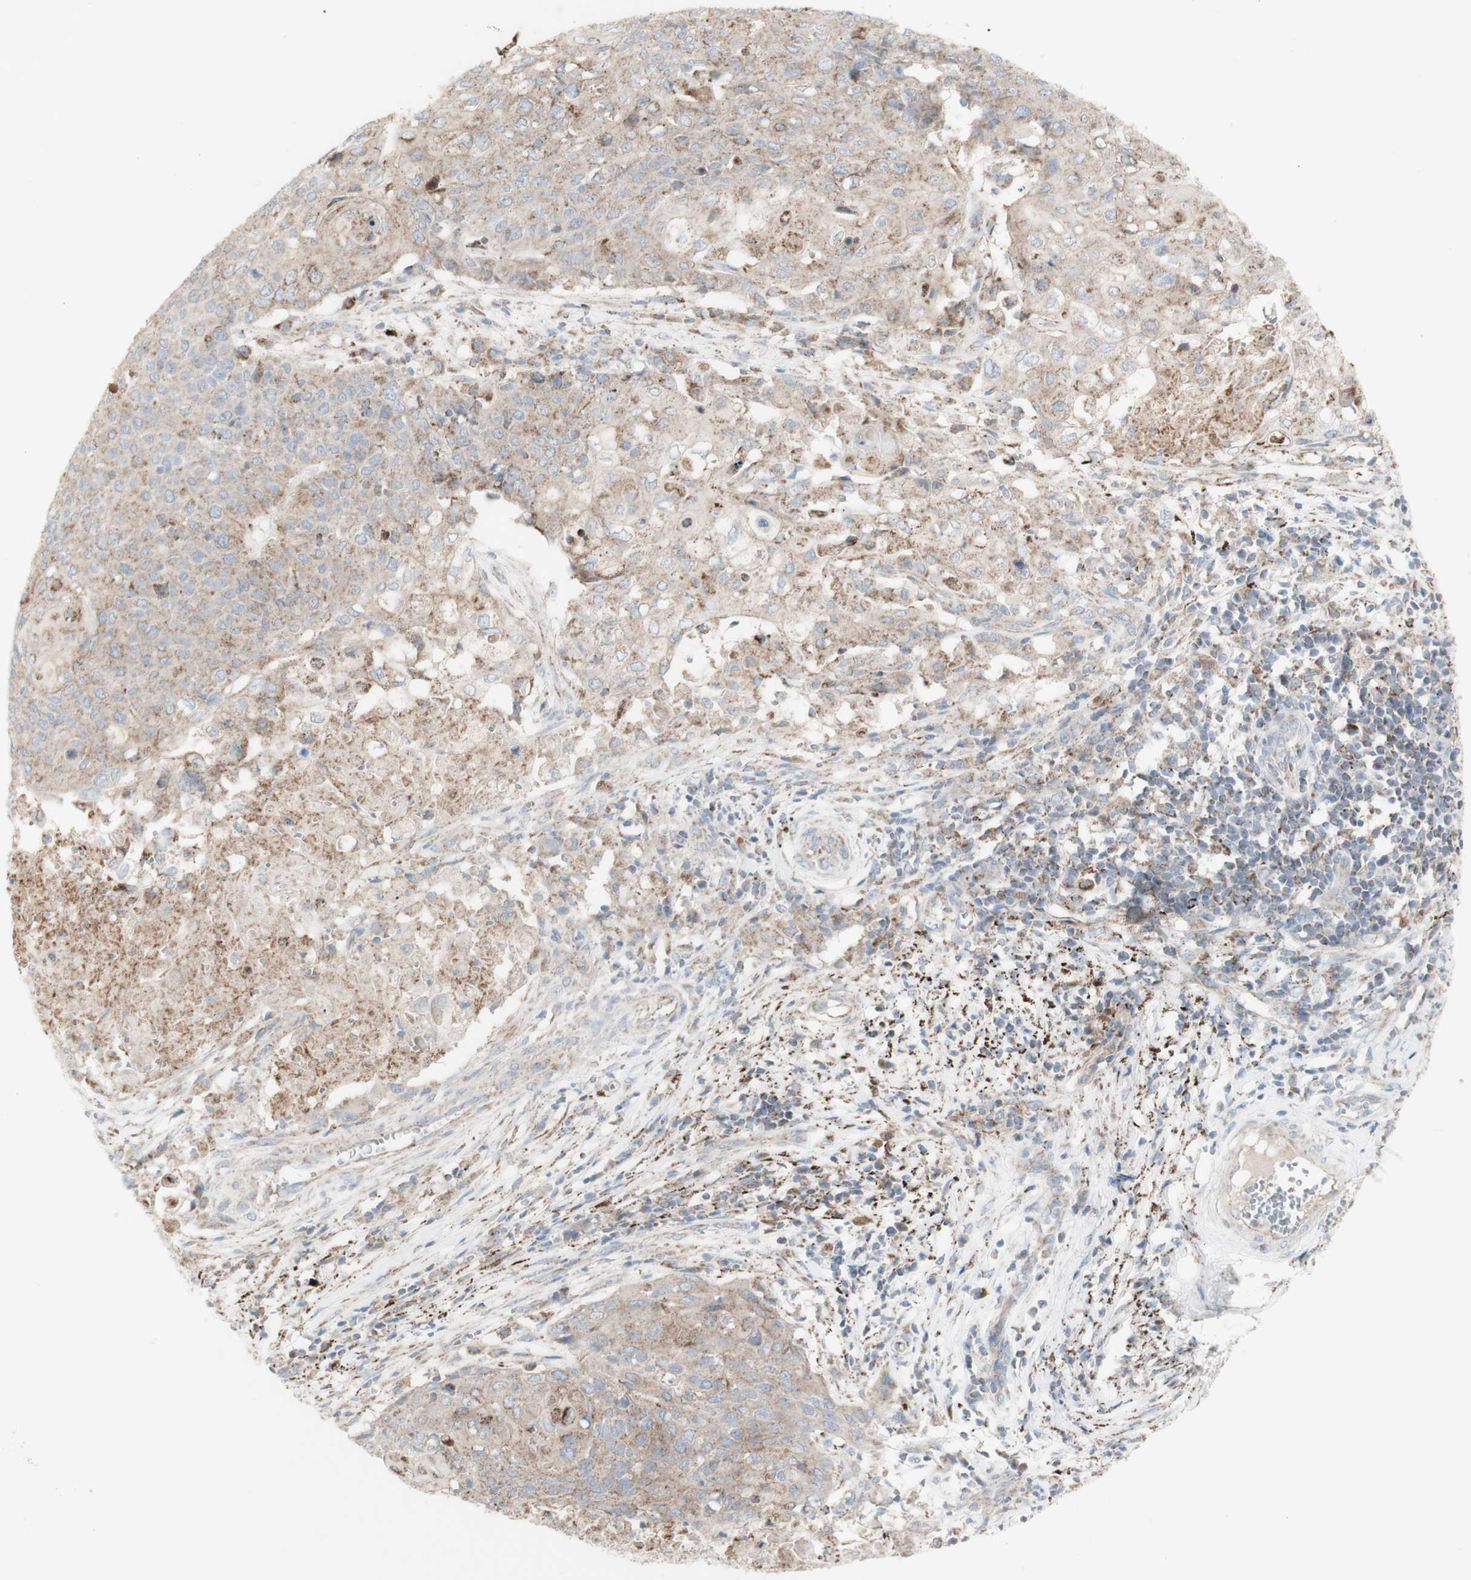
{"staining": {"intensity": "weak", "quantity": "<25%", "location": "cytoplasmic/membranous"}, "tissue": "cervical cancer", "cell_type": "Tumor cells", "image_type": "cancer", "snomed": [{"axis": "morphology", "description": "Squamous cell carcinoma, NOS"}, {"axis": "topography", "description": "Cervix"}], "caption": "This photomicrograph is of cervical cancer (squamous cell carcinoma) stained with IHC to label a protein in brown with the nuclei are counter-stained blue. There is no expression in tumor cells.", "gene": "CNTNAP1", "patient": {"sex": "female", "age": 39}}